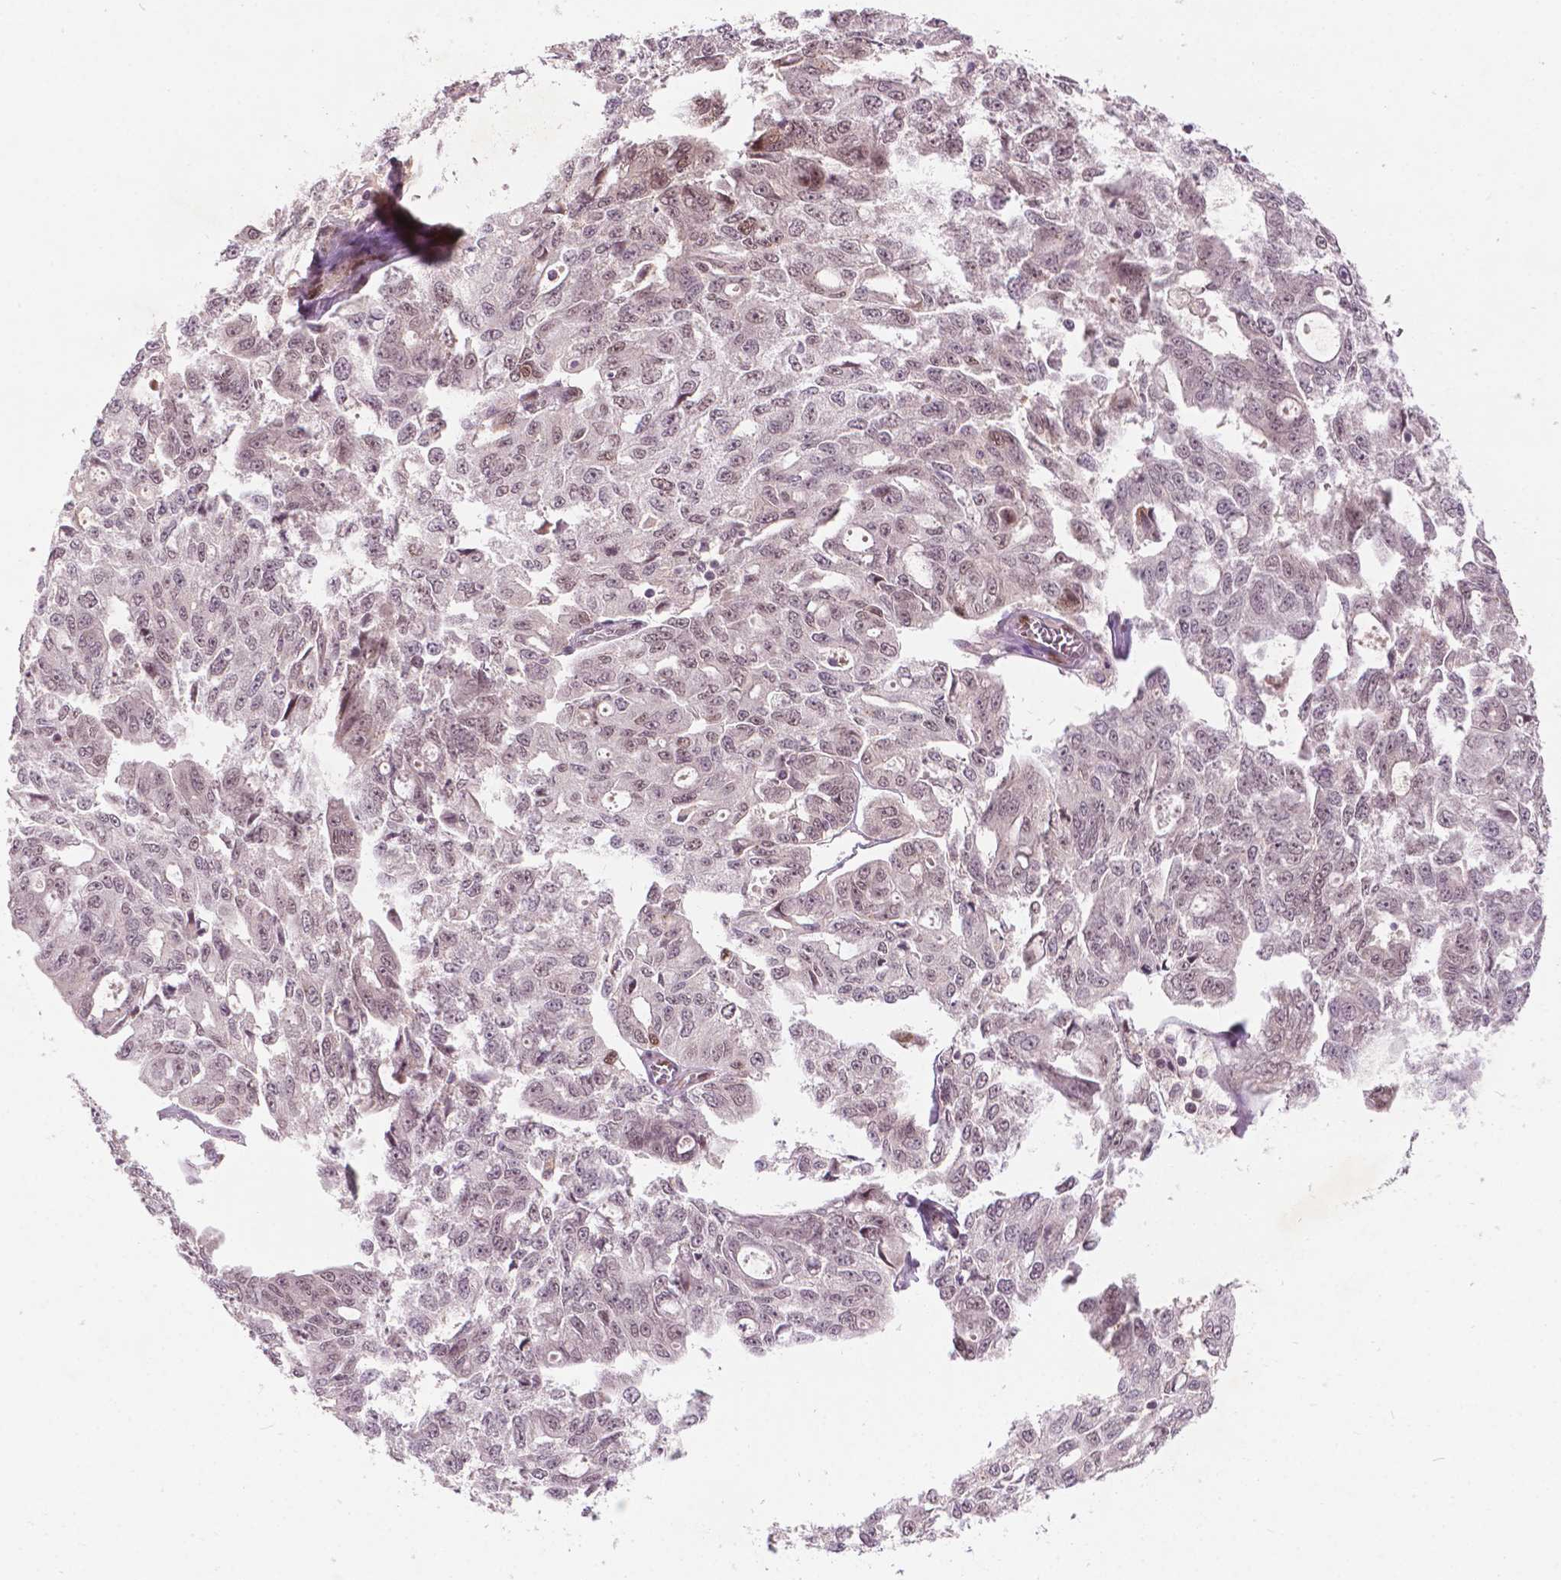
{"staining": {"intensity": "weak", "quantity": ">75%", "location": "nuclear"}, "tissue": "ovarian cancer", "cell_type": "Tumor cells", "image_type": "cancer", "snomed": [{"axis": "morphology", "description": "Carcinoma, endometroid"}, {"axis": "topography", "description": "Ovary"}], "caption": "Immunohistochemistry (IHC) (DAB) staining of endometroid carcinoma (ovarian) displays weak nuclear protein positivity in approximately >75% of tumor cells.", "gene": "NFAT5", "patient": {"sex": "female", "age": 65}}